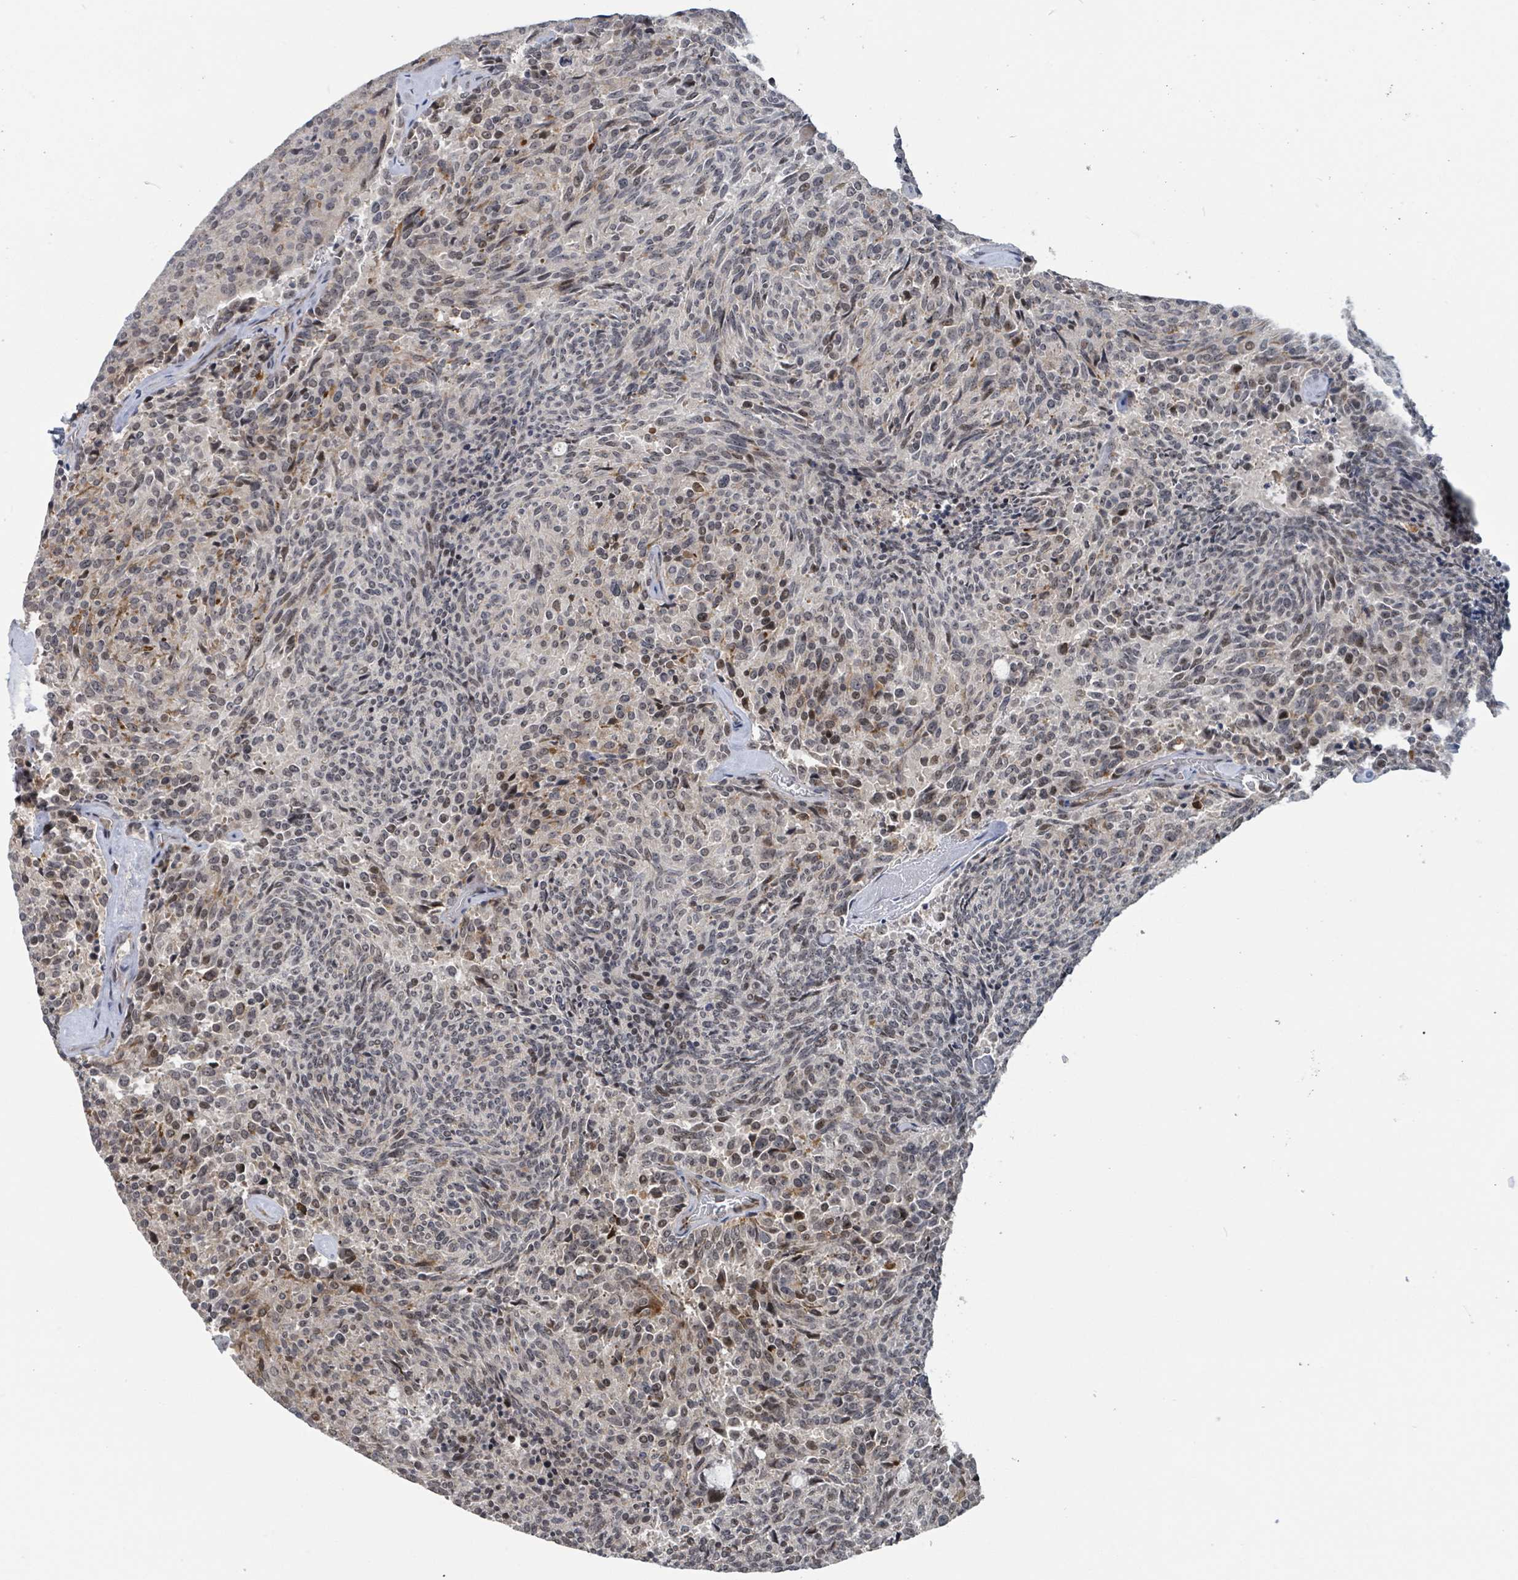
{"staining": {"intensity": "moderate", "quantity": "<25%", "location": "nuclear"}, "tissue": "carcinoid", "cell_type": "Tumor cells", "image_type": "cancer", "snomed": [{"axis": "morphology", "description": "Carcinoid, malignant, NOS"}, {"axis": "topography", "description": "Pancreas"}], "caption": "An immunohistochemistry photomicrograph of tumor tissue is shown. Protein staining in brown shows moderate nuclear positivity in carcinoid within tumor cells.", "gene": "ZBTB14", "patient": {"sex": "female", "age": 54}}